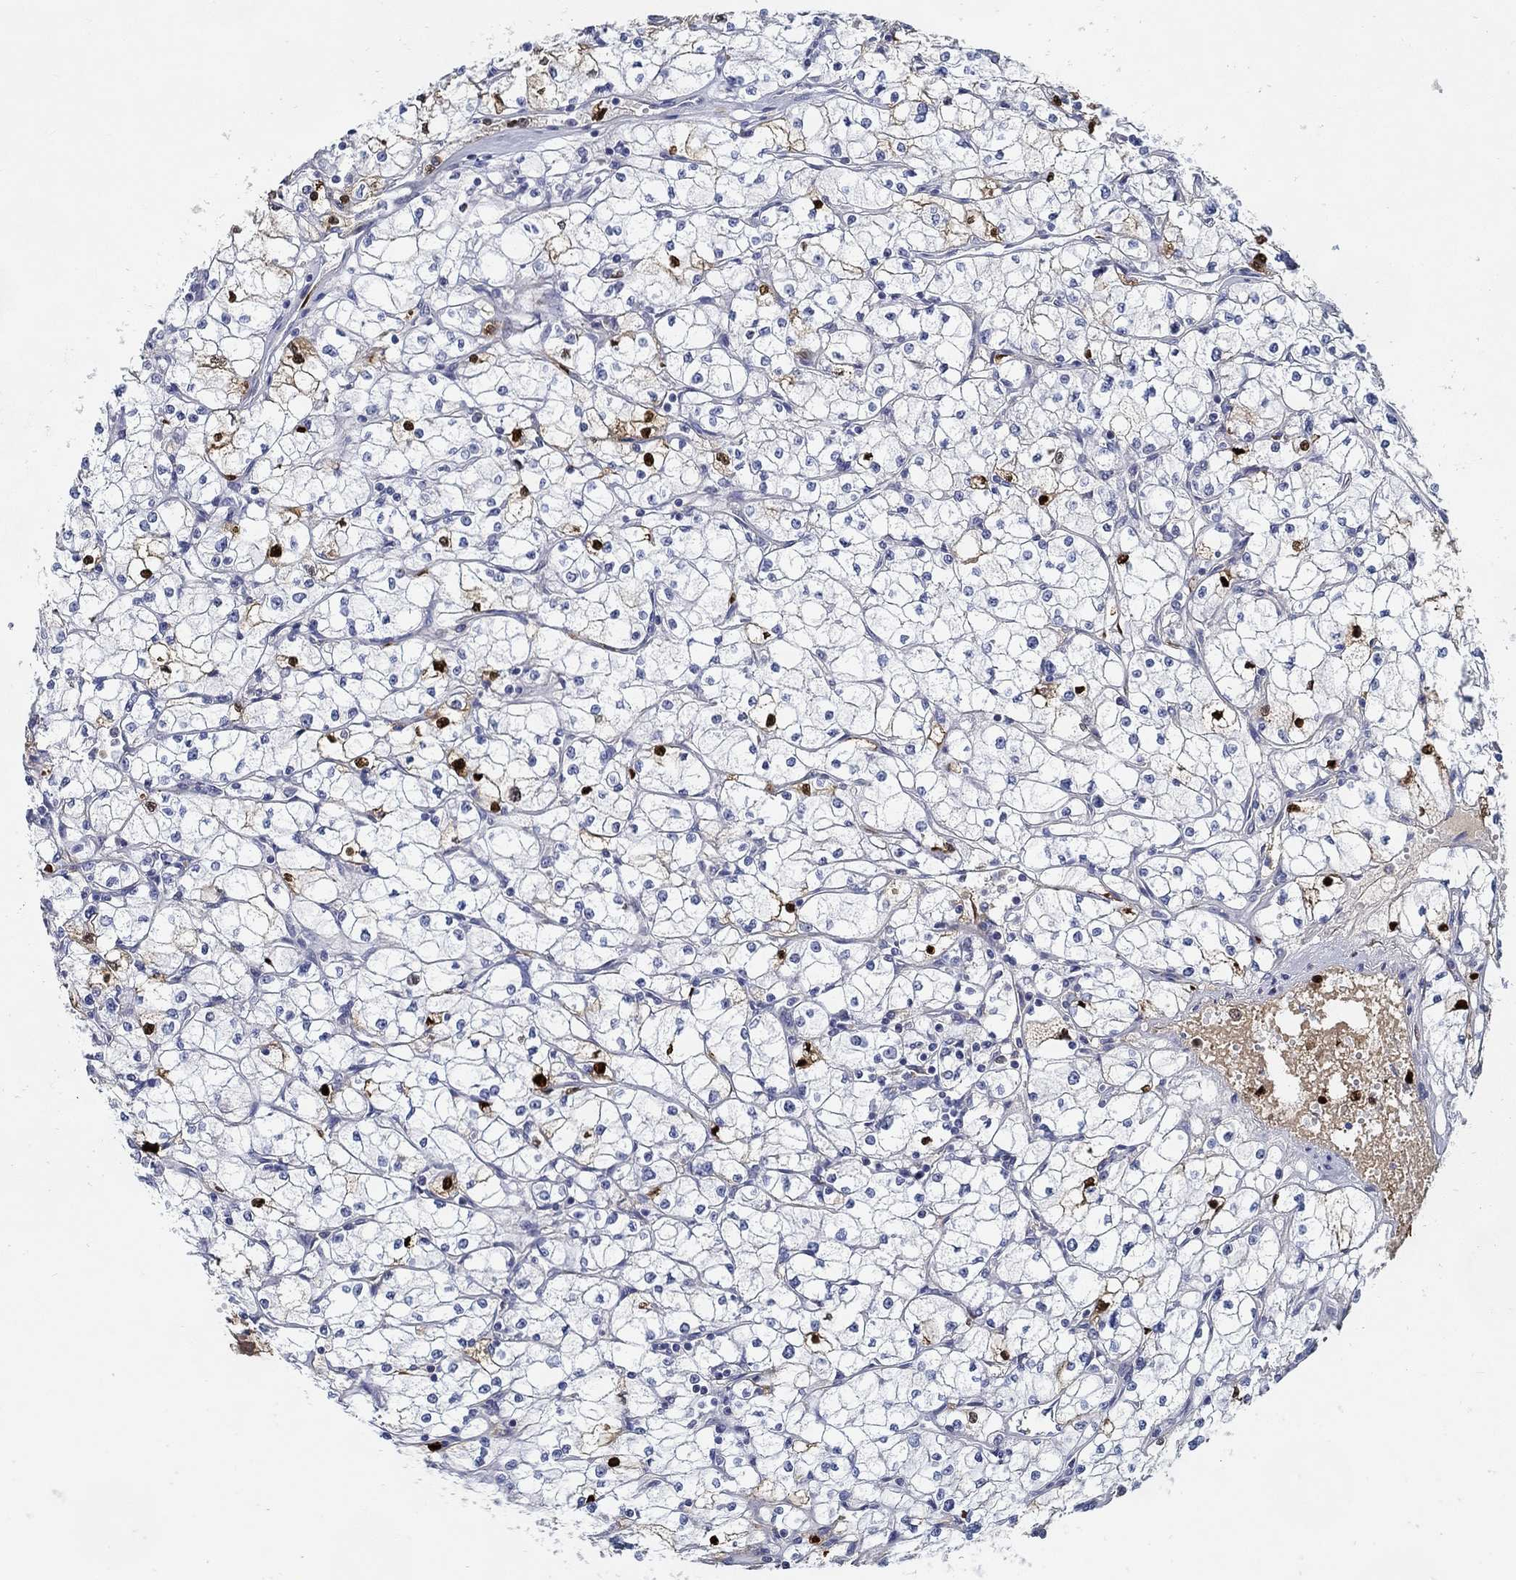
{"staining": {"intensity": "negative", "quantity": "none", "location": "none"}, "tissue": "renal cancer", "cell_type": "Tumor cells", "image_type": "cancer", "snomed": [{"axis": "morphology", "description": "Adenocarcinoma, NOS"}, {"axis": "topography", "description": "Kidney"}], "caption": "DAB (3,3'-diaminobenzidine) immunohistochemical staining of human renal adenocarcinoma displays no significant positivity in tumor cells.", "gene": "TGFBI", "patient": {"sex": "male", "age": 67}}